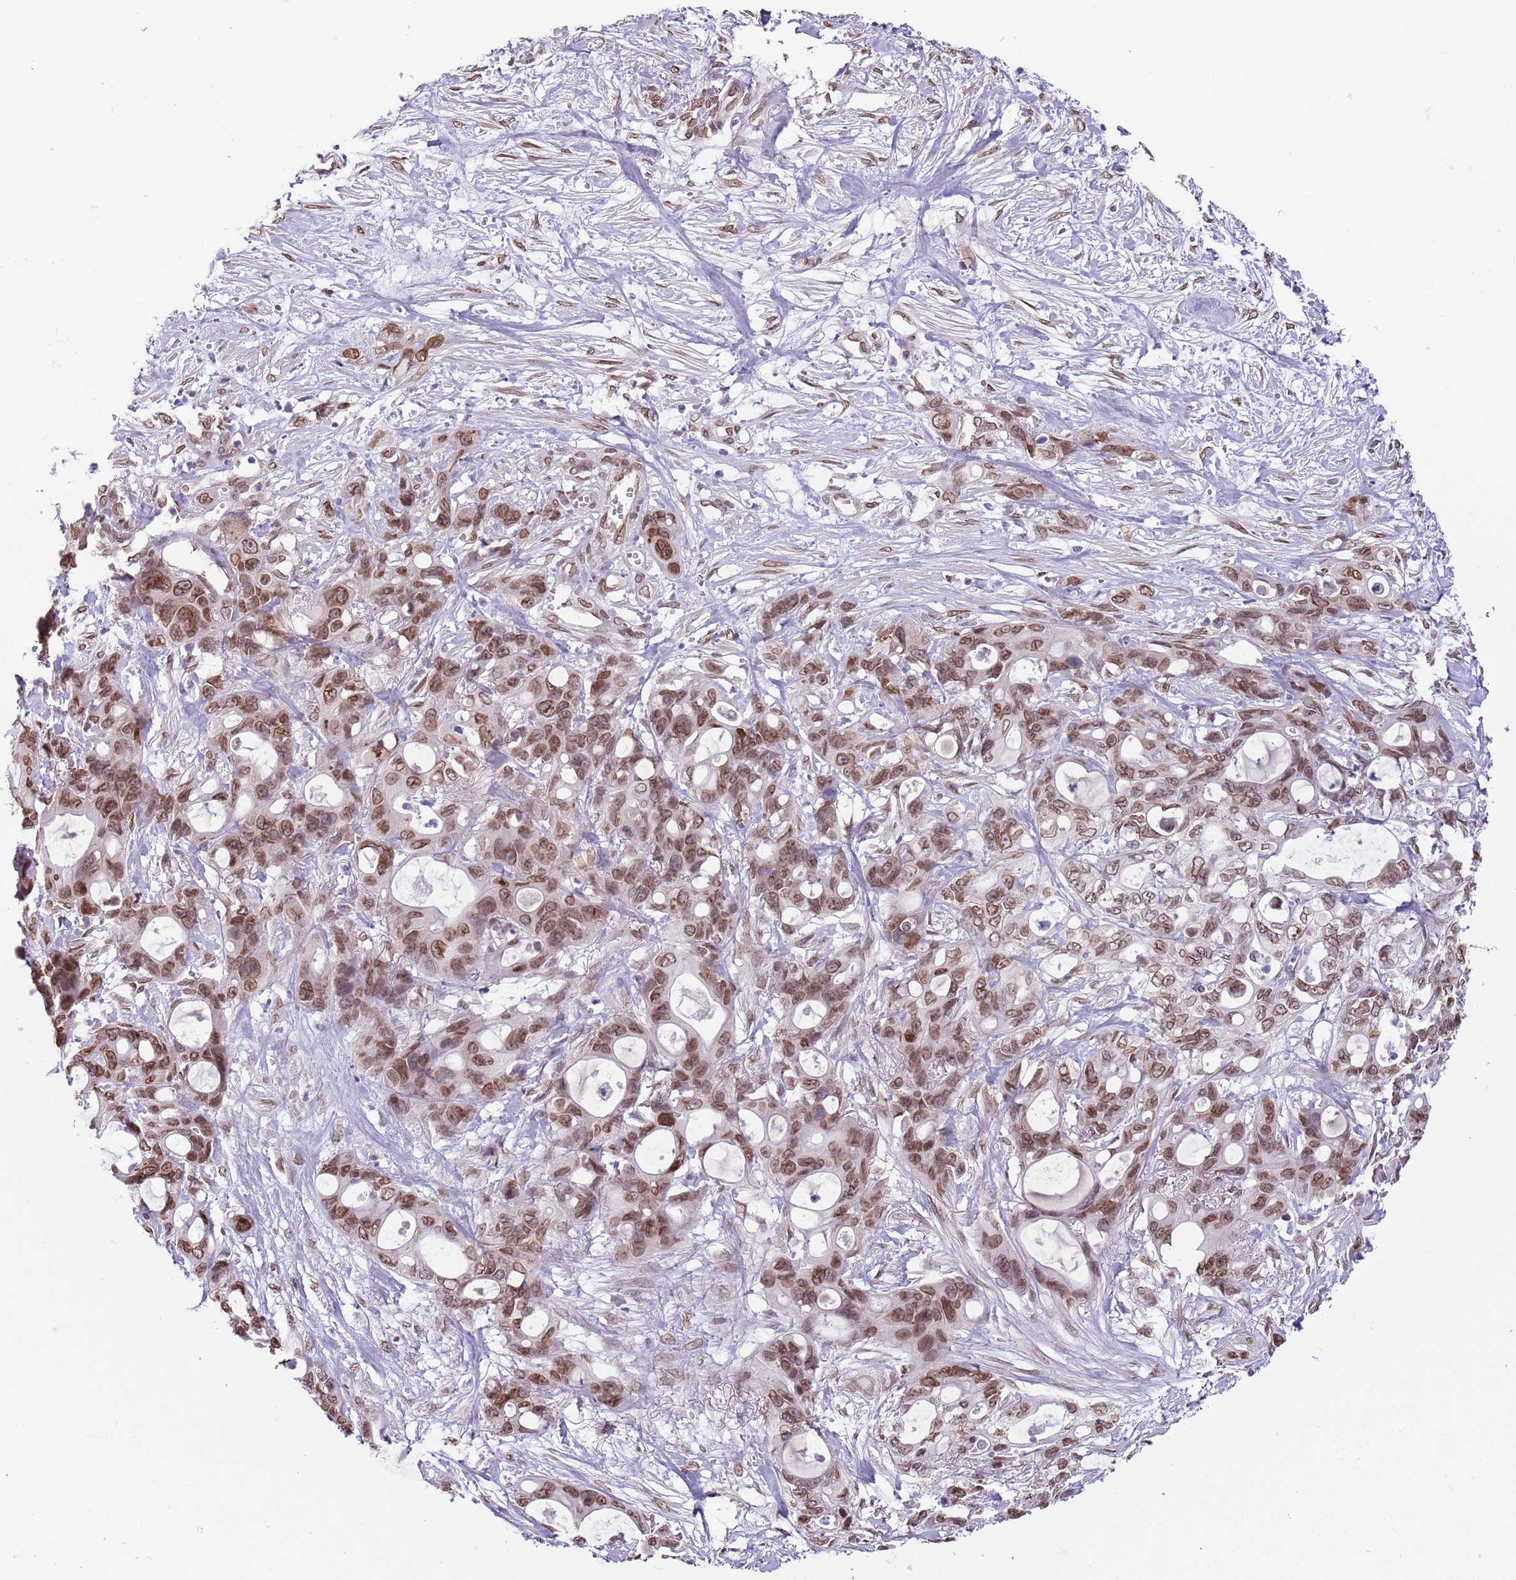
{"staining": {"intensity": "moderate", "quantity": ">75%", "location": "cytoplasmic/membranous,nuclear"}, "tissue": "ovarian cancer", "cell_type": "Tumor cells", "image_type": "cancer", "snomed": [{"axis": "morphology", "description": "Cystadenocarcinoma, mucinous, NOS"}, {"axis": "topography", "description": "Ovary"}], "caption": "IHC (DAB (3,3'-diaminobenzidine)) staining of human mucinous cystadenocarcinoma (ovarian) exhibits moderate cytoplasmic/membranous and nuclear protein staining in about >75% of tumor cells.", "gene": "ZGLP1", "patient": {"sex": "female", "age": 70}}